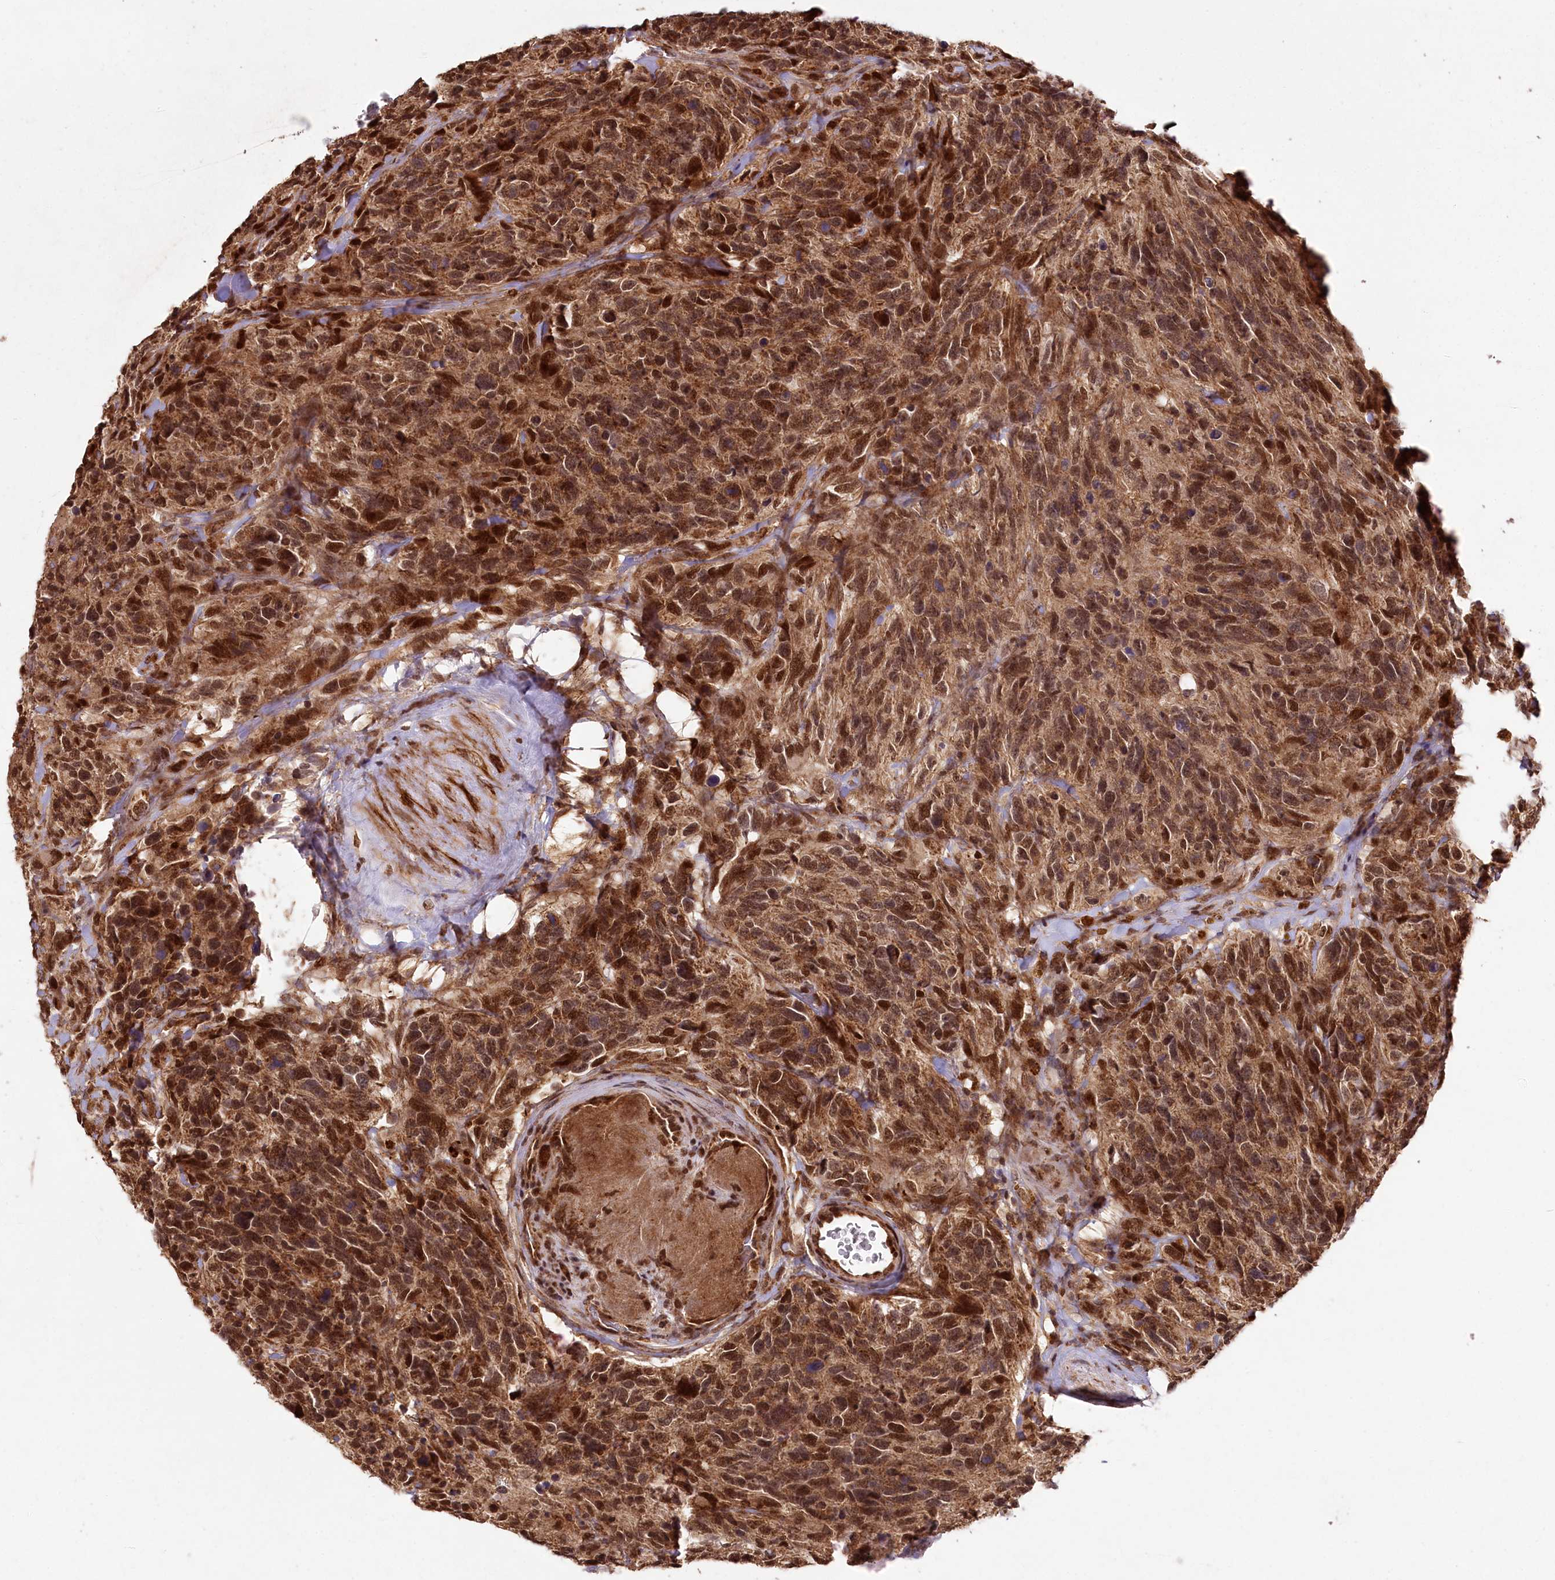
{"staining": {"intensity": "strong", "quantity": ">75%", "location": "cytoplasmic/membranous,nuclear"}, "tissue": "glioma", "cell_type": "Tumor cells", "image_type": "cancer", "snomed": [{"axis": "morphology", "description": "Glioma, malignant, High grade"}, {"axis": "topography", "description": "Brain"}], "caption": "Immunohistochemical staining of high-grade glioma (malignant) demonstrates strong cytoplasmic/membranous and nuclear protein positivity in about >75% of tumor cells.", "gene": "MICU1", "patient": {"sex": "male", "age": 69}}